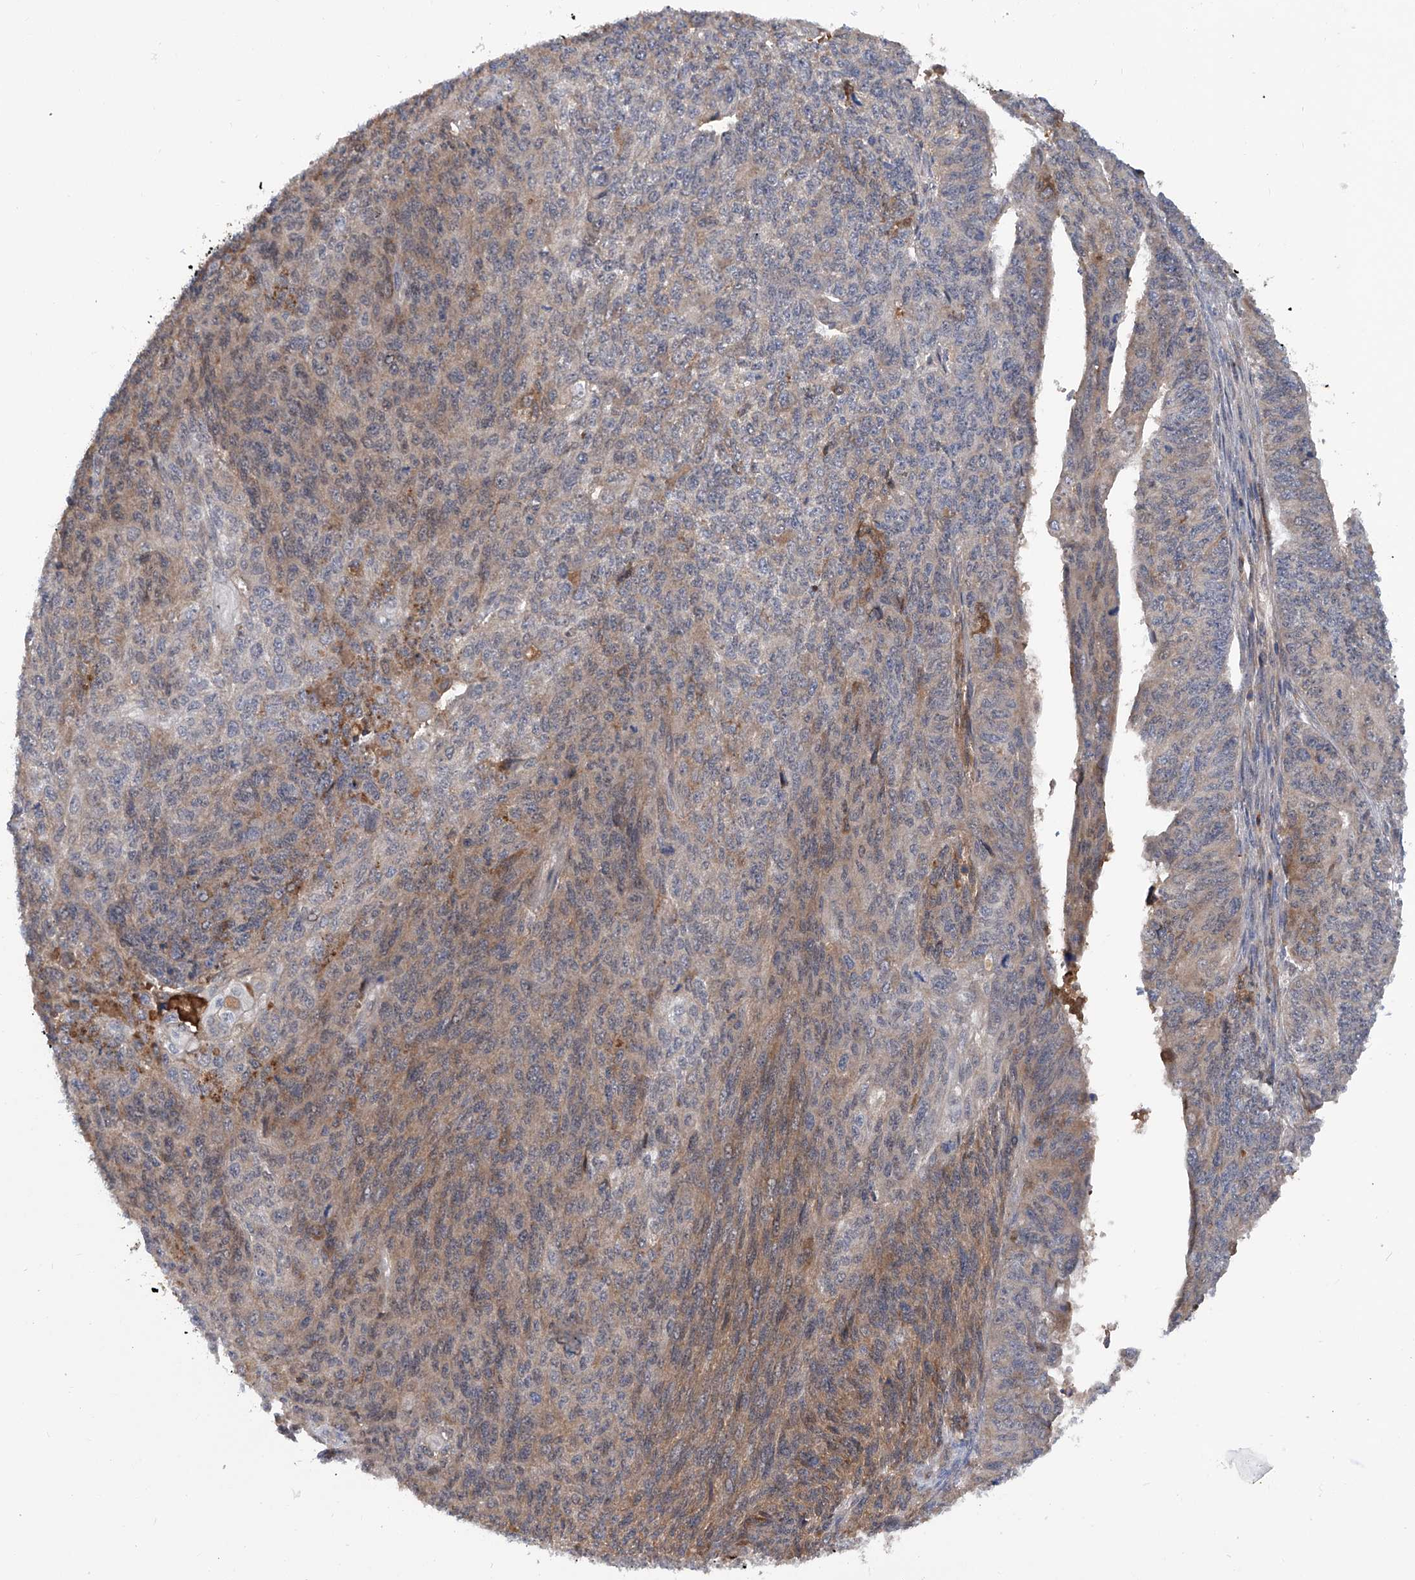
{"staining": {"intensity": "moderate", "quantity": "<25%", "location": "cytoplasmic/membranous"}, "tissue": "endometrial cancer", "cell_type": "Tumor cells", "image_type": "cancer", "snomed": [{"axis": "morphology", "description": "Adenocarcinoma, NOS"}, {"axis": "topography", "description": "Endometrium"}], "caption": "The image exhibits immunohistochemical staining of endometrial cancer. There is moderate cytoplasmic/membranous expression is present in approximately <25% of tumor cells.", "gene": "ASCC3", "patient": {"sex": "female", "age": 32}}